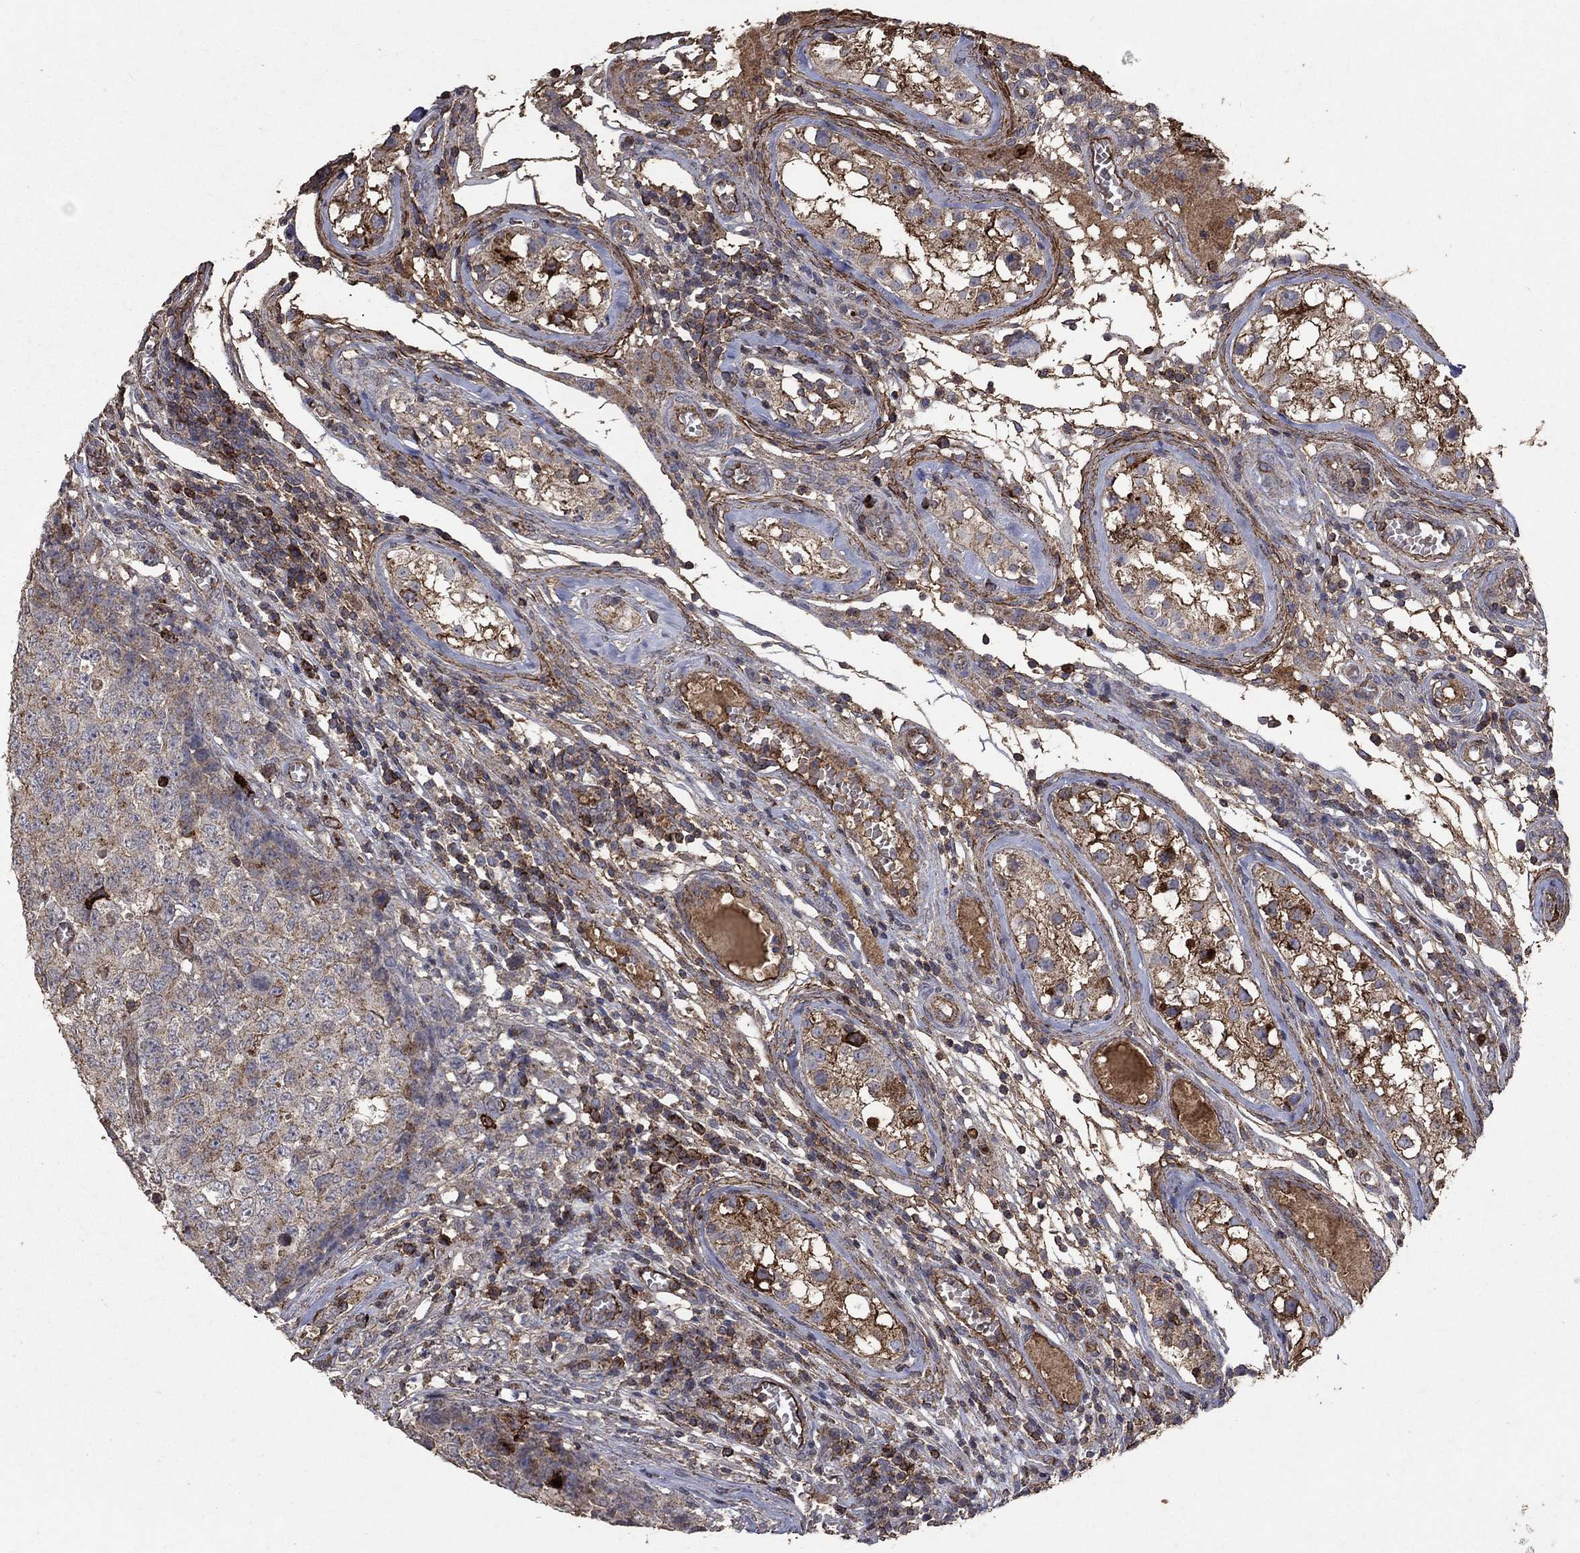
{"staining": {"intensity": "strong", "quantity": "<25%", "location": "cytoplasmic/membranous"}, "tissue": "testis cancer", "cell_type": "Tumor cells", "image_type": "cancer", "snomed": [{"axis": "morphology", "description": "Carcinoma, Embryonal, NOS"}, {"axis": "topography", "description": "Testis"}], "caption": "Strong cytoplasmic/membranous protein expression is present in about <25% of tumor cells in testis embryonal carcinoma.", "gene": "CD24", "patient": {"sex": "male", "age": 23}}